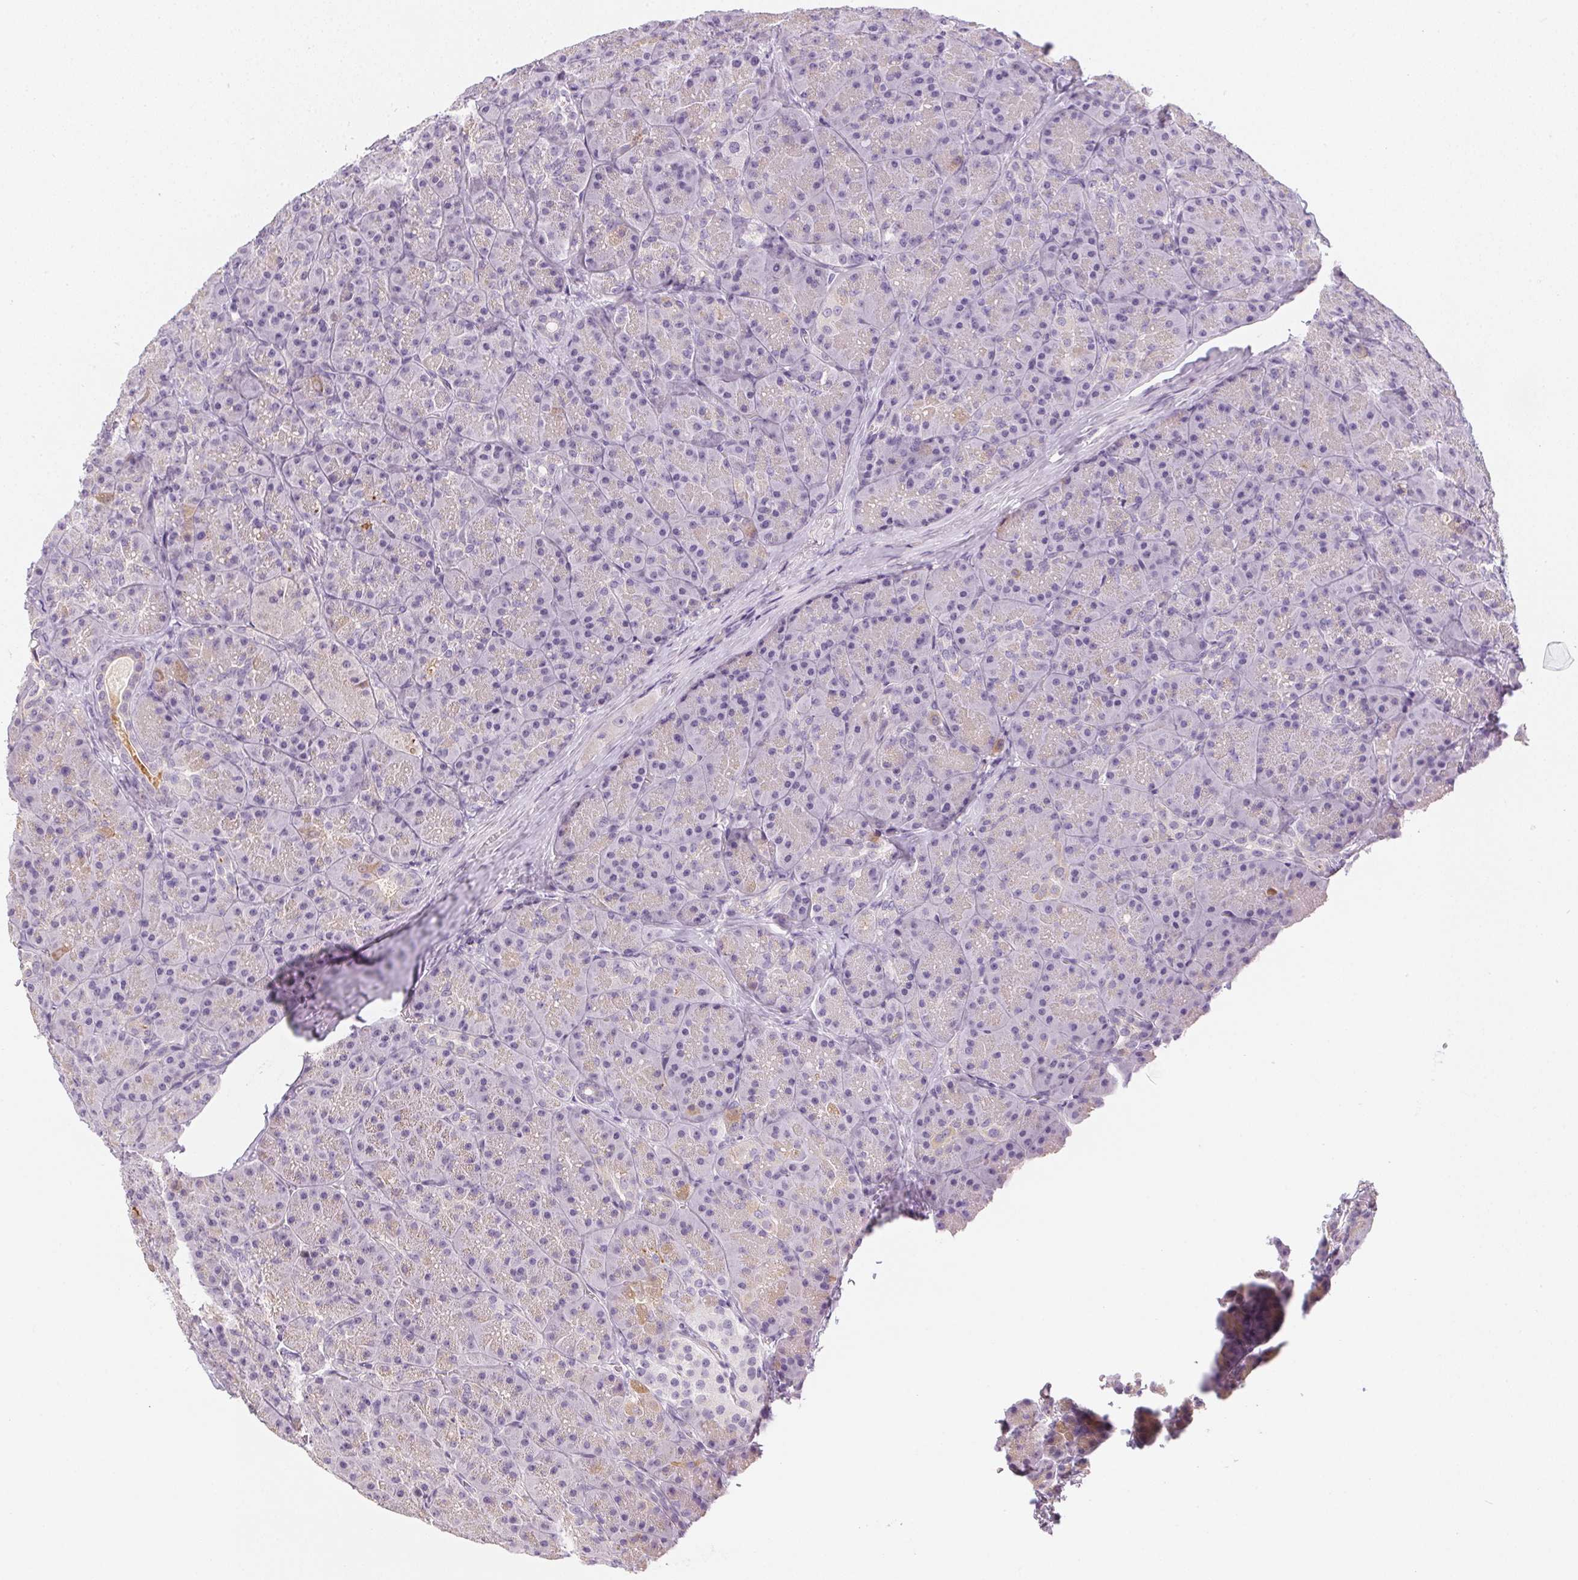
{"staining": {"intensity": "negative", "quantity": "none", "location": "none"}, "tissue": "pancreas", "cell_type": "Exocrine glandular cells", "image_type": "normal", "snomed": [{"axis": "morphology", "description": "Normal tissue, NOS"}, {"axis": "topography", "description": "Pancreas"}], "caption": "Immunohistochemical staining of normal pancreas reveals no significant expression in exocrine glandular cells.", "gene": "GSDMC", "patient": {"sex": "male", "age": 57}}